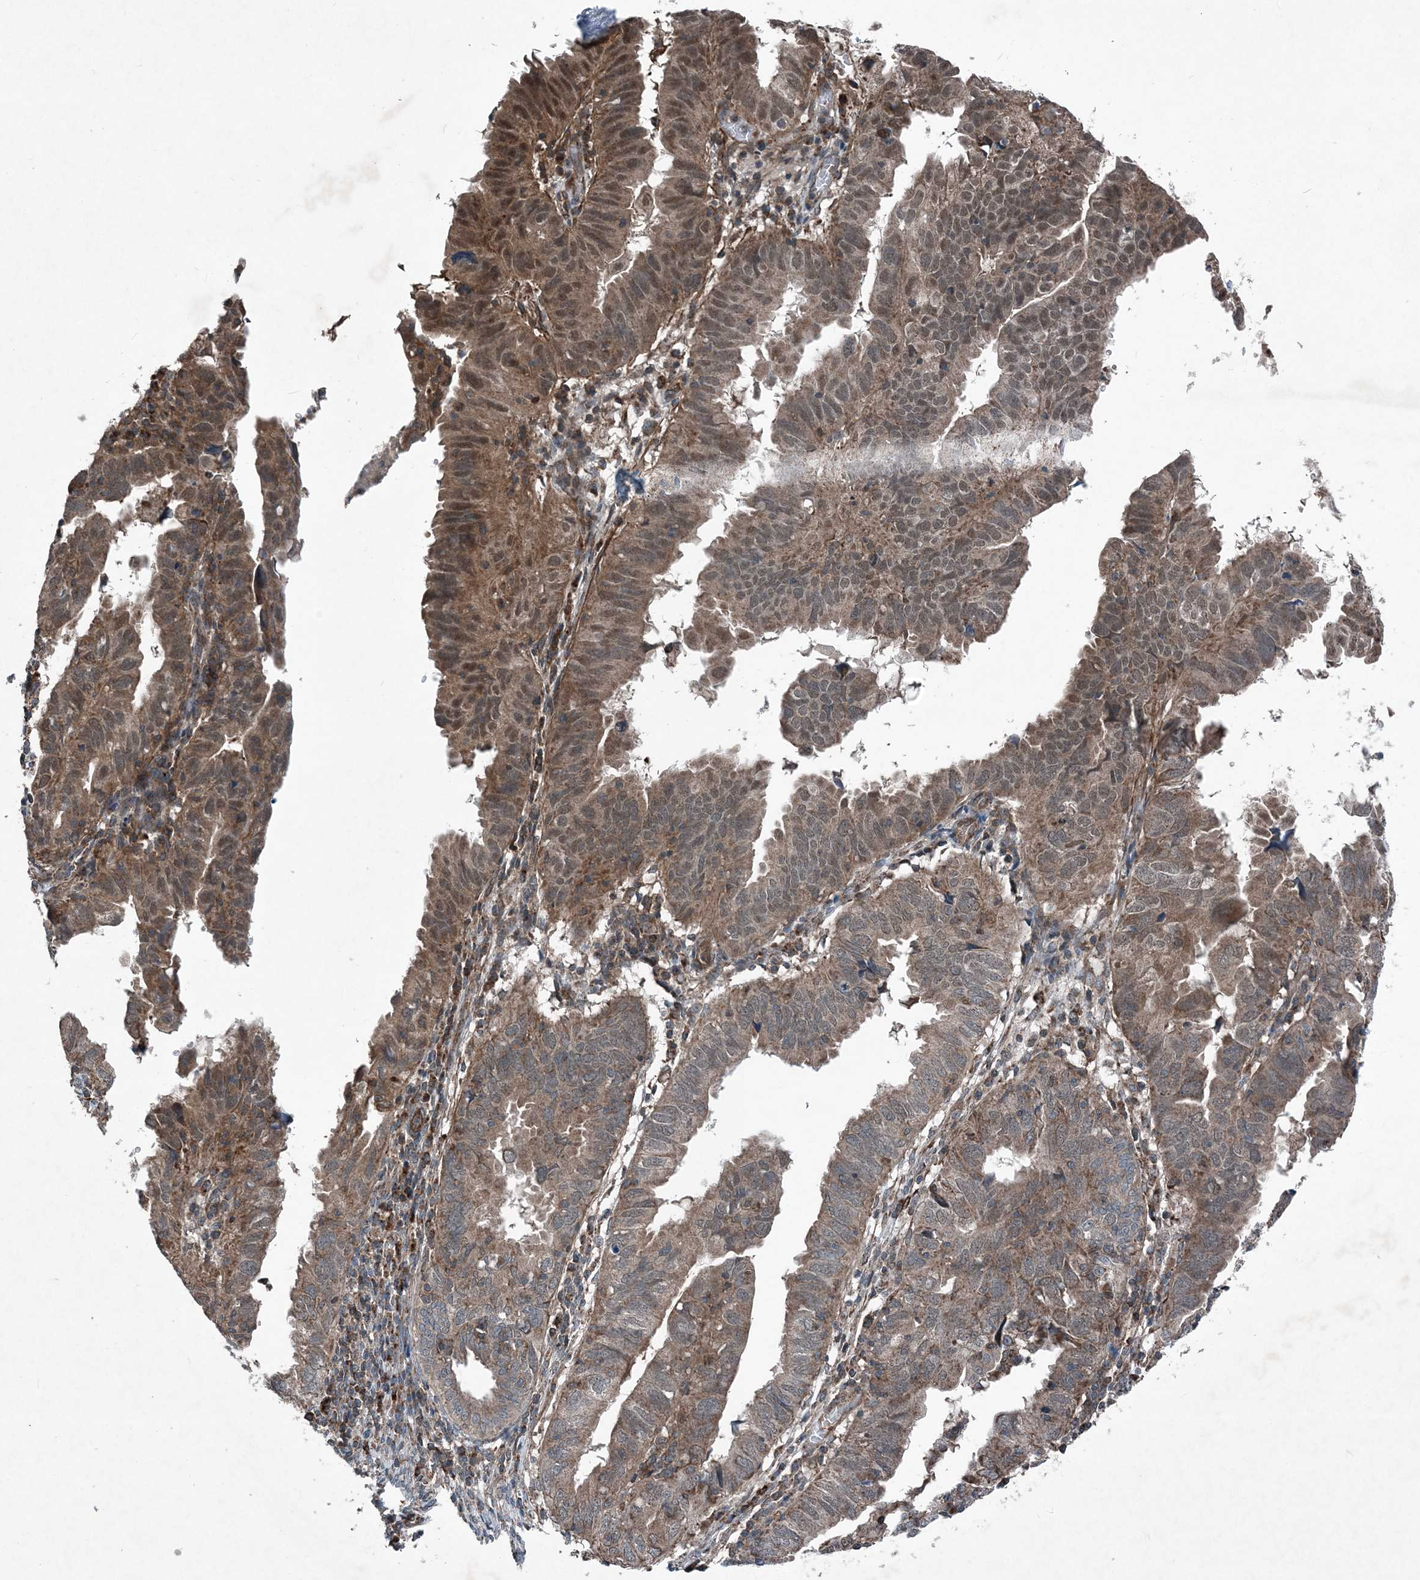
{"staining": {"intensity": "weak", "quantity": ">75%", "location": "cytoplasmic/membranous,nuclear"}, "tissue": "endometrial cancer", "cell_type": "Tumor cells", "image_type": "cancer", "snomed": [{"axis": "morphology", "description": "Adenocarcinoma, NOS"}, {"axis": "topography", "description": "Uterus"}], "caption": "Weak cytoplasmic/membranous and nuclear protein positivity is identified in approximately >75% of tumor cells in adenocarcinoma (endometrial).", "gene": "NDUFA2", "patient": {"sex": "female", "age": 77}}